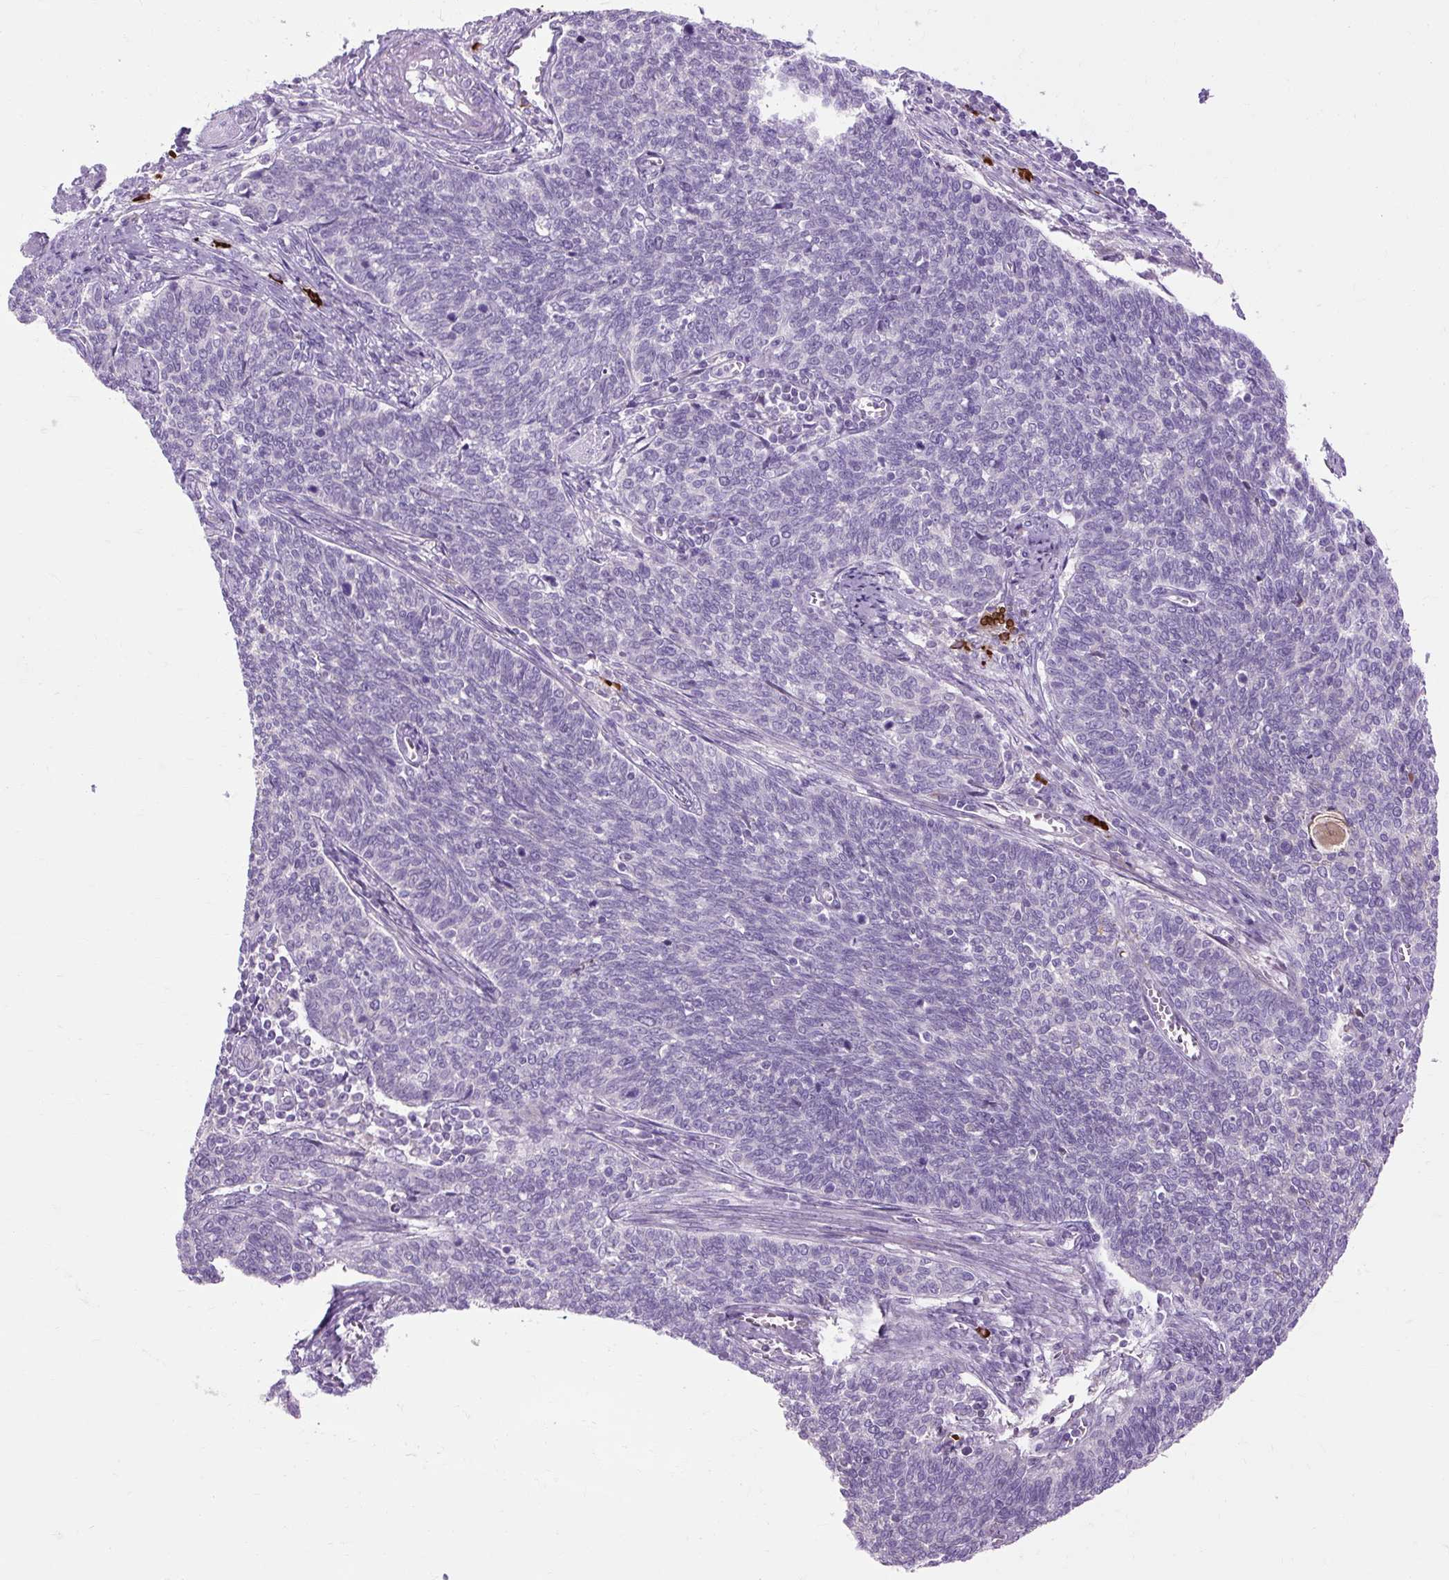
{"staining": {"intensity": "negative", "quantity": "none", "location": "none"}, "tissue": "cervical cancer", "cell_type": "Tumor cells", "image_type": "cancer", "snomed": [{"axis": "morphology", "description": "Squamous cell carcinoma, NOS"}, {"axis": "topography", "description": "Cervix"}], "caption": "The immunohistochemistry histopathology image has no significant positivity in tumor cells of cervical cancer (squamous cell carcinoma) tissue.", "gene": "ARRDC2", "patient": {"sex": "female", "age": 39}}